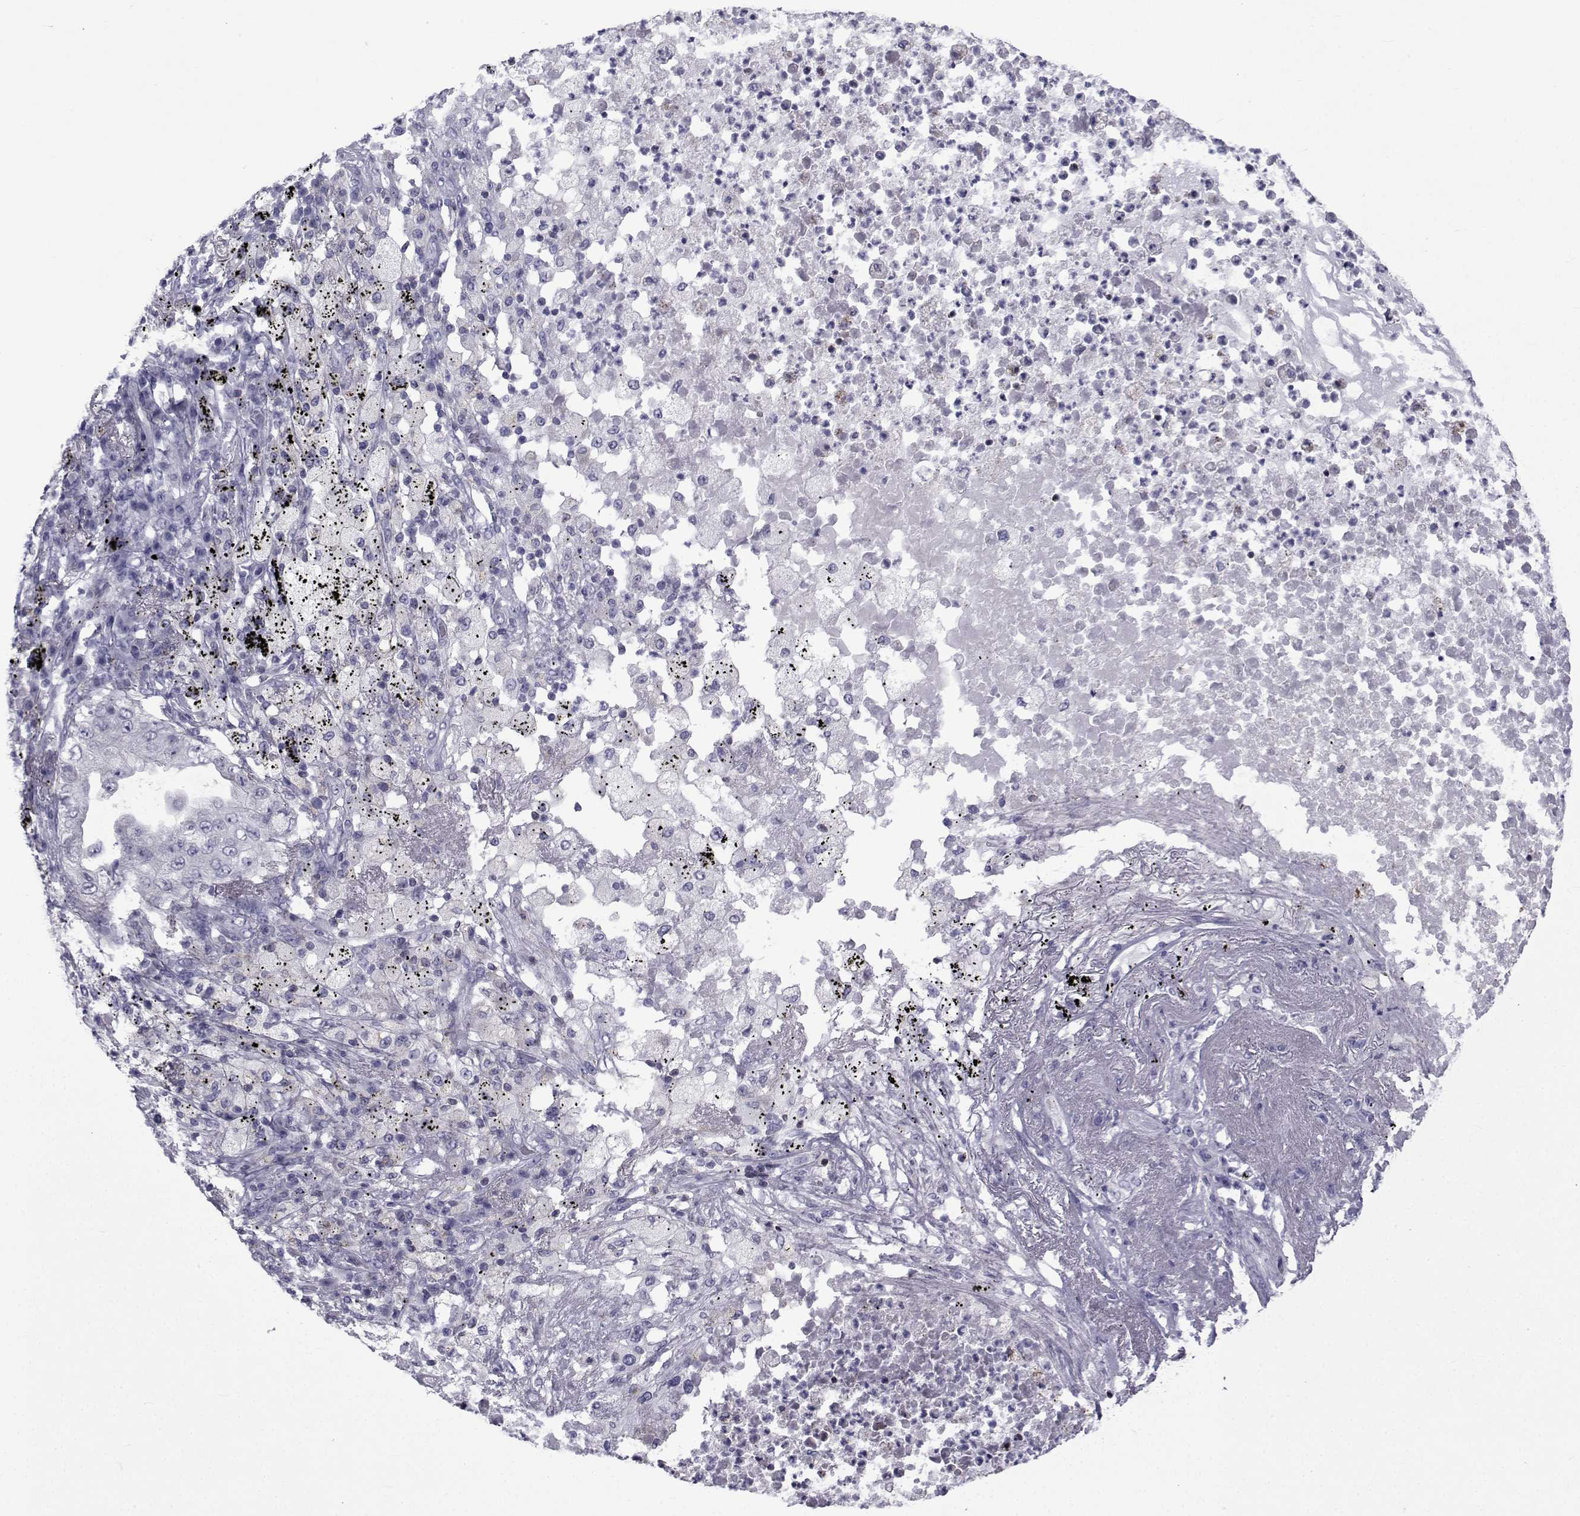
{"staining": {"intensity": "negative", "quantity": "none", "location": "none"}, "tissue": "lung cancer", "cell_type": "Tumor cells", "image_type": "cancer", "snomed": [{"axis": "morphology", "description": "Adenocarcinoma, NOS"}, {"axis": "topography", "description": "Lung"}], "caption": "The micrograph displays no significant expression in tumor cells of lung cancer (adenocarcinoma).", "gene": "PDE6H", "patient": {"sex": "female", "age": 73}}